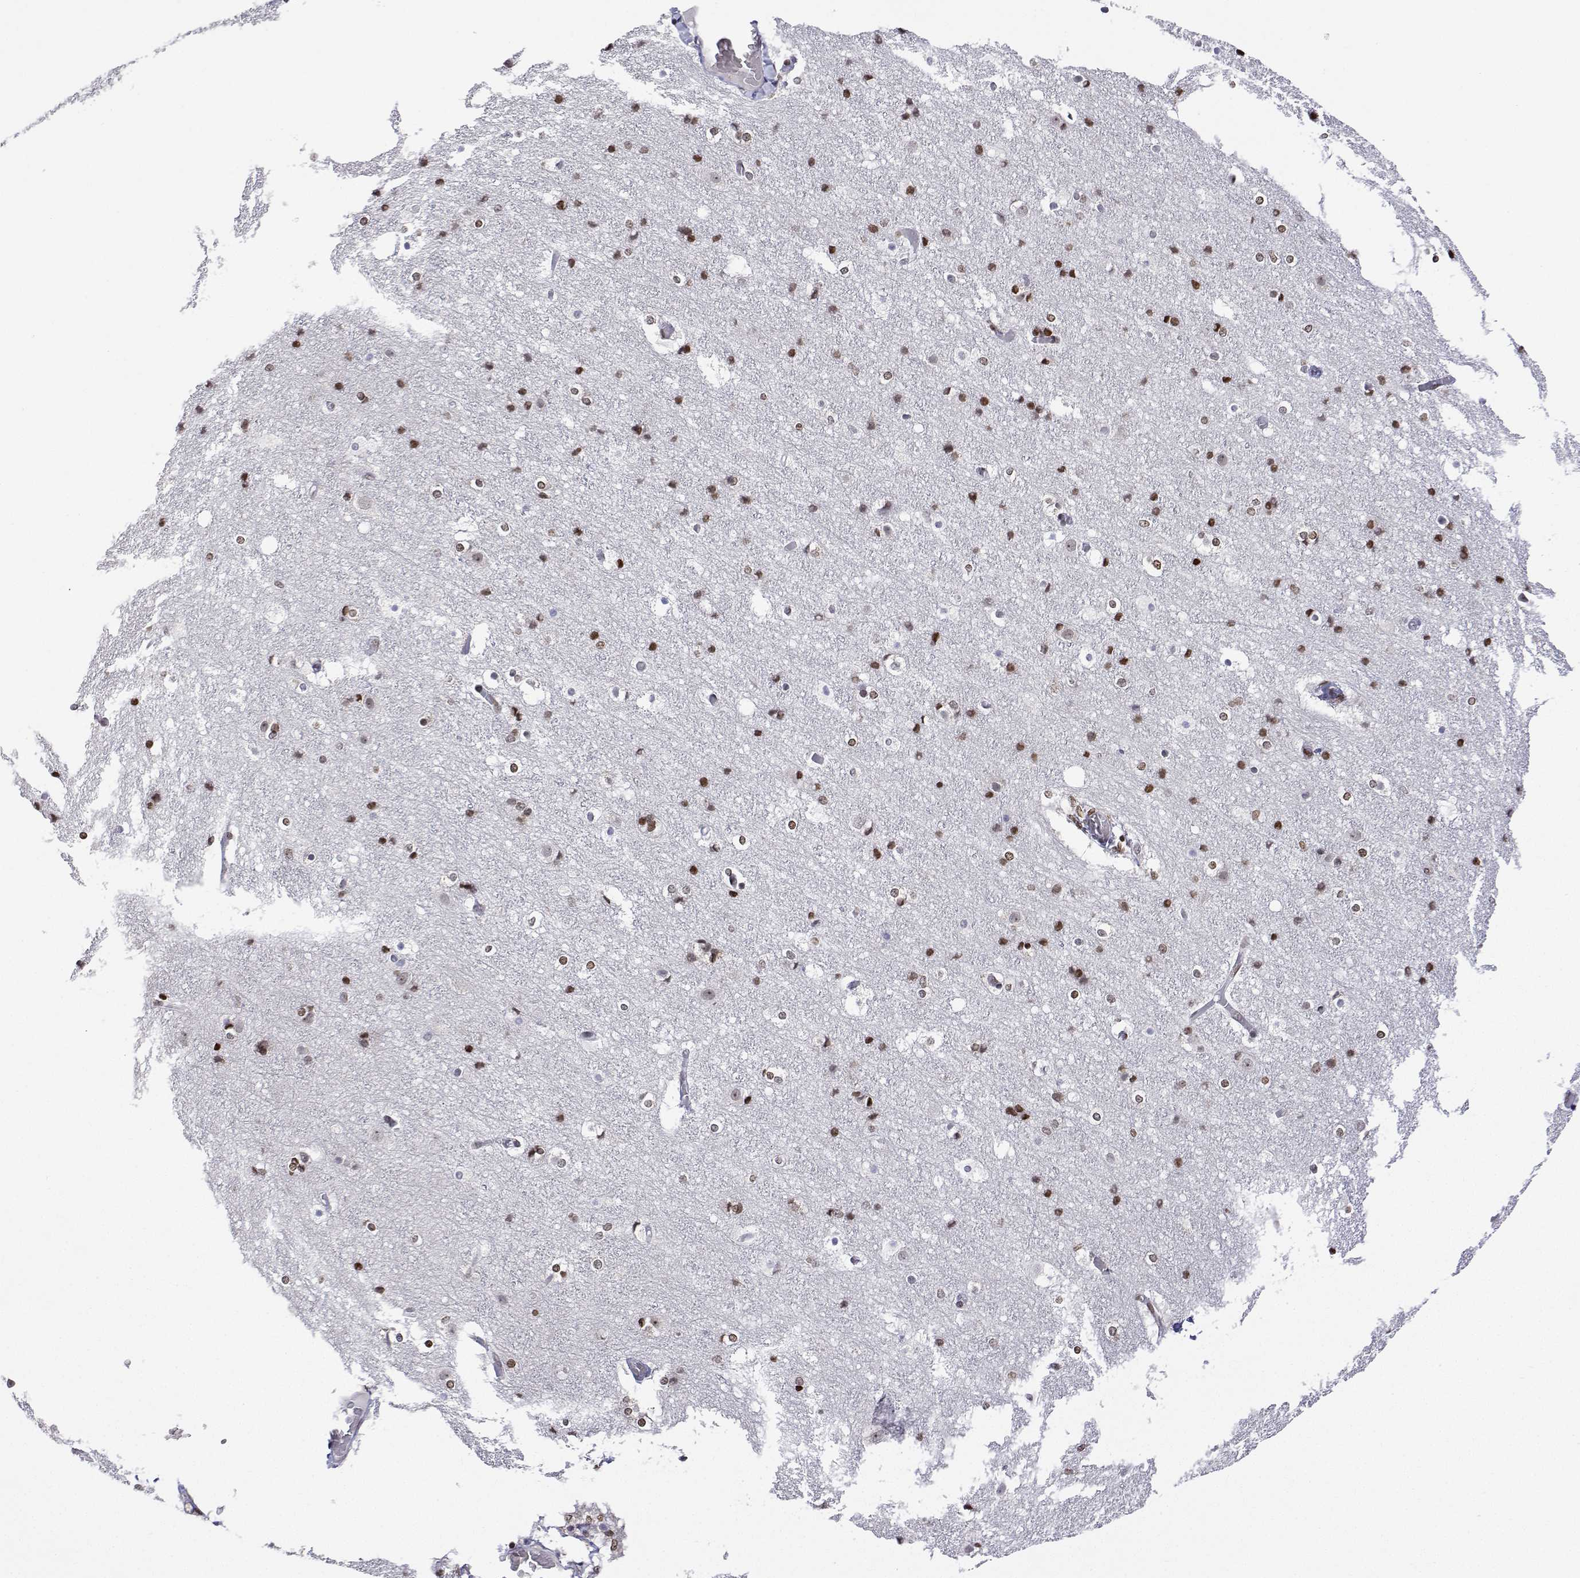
{"staining": {"intensity": "moderate", "quantity": "<25%", "location": "nuclear"}, "tissue": "cerebral cortex", "cell_type": "Endothelial cells", "image_type": "normal", "snomed": [{"axis": "morphology", "description": "Normal tissue, NOS"}, {"axis": "topography", "description": "Cerebral cortex"}], "caption": "High-power microscopy captured an IHC photomicrograph of normal cerebral cortex, revealing moderate nuclear staining in approximately <25% of endothelial cells. (Stains: DAB in brown, nuclei in blue, Microscopy: brightfield microscopy at high magnification).", "gene": "XPC", "patient": {"sex": "female", "age": 52}}